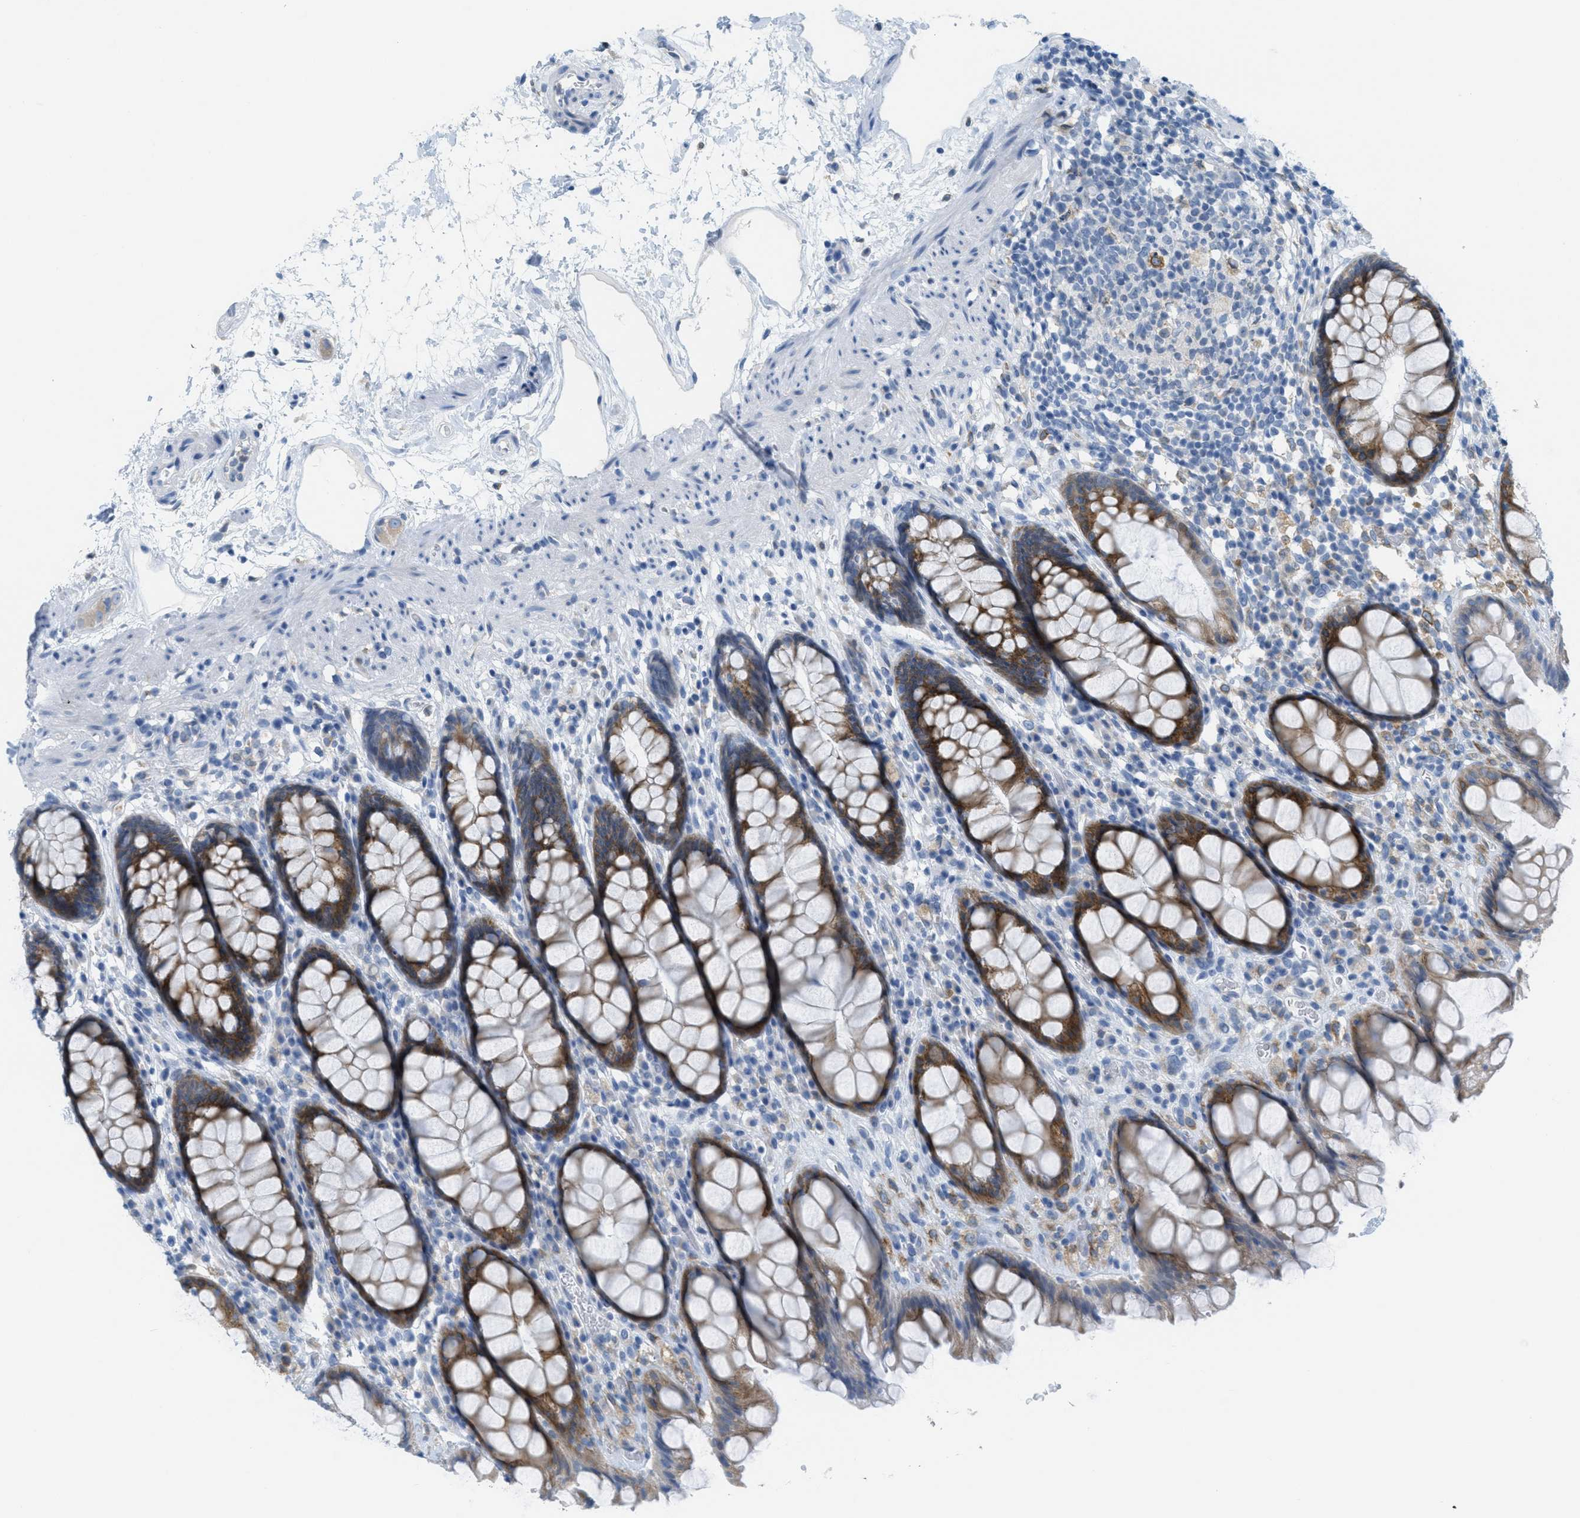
{"staining": {"intensity": "moderate", "quantity": ">75%", "location": "cytoplasmic/membranous"}, "tissue": "rectum", "cell_type": "Glandular cells", "image_type": "normal", "snomed": [{"axis": "morphology", "description": "Normal tissue, NOS"}, {"axis": "topography", "description": "Rectum"}], "caption": "Protein staining of benign rectum exhibits moderate cytoplasmic/membranous expression in approximately >75% of glandular cells. Using DAB (brown) and hematoxylin (blue) stains, captured at high magnification using brightfield microscopy.", "gene": "TEX264", "patient": {"sex": "male", "age": 64}}